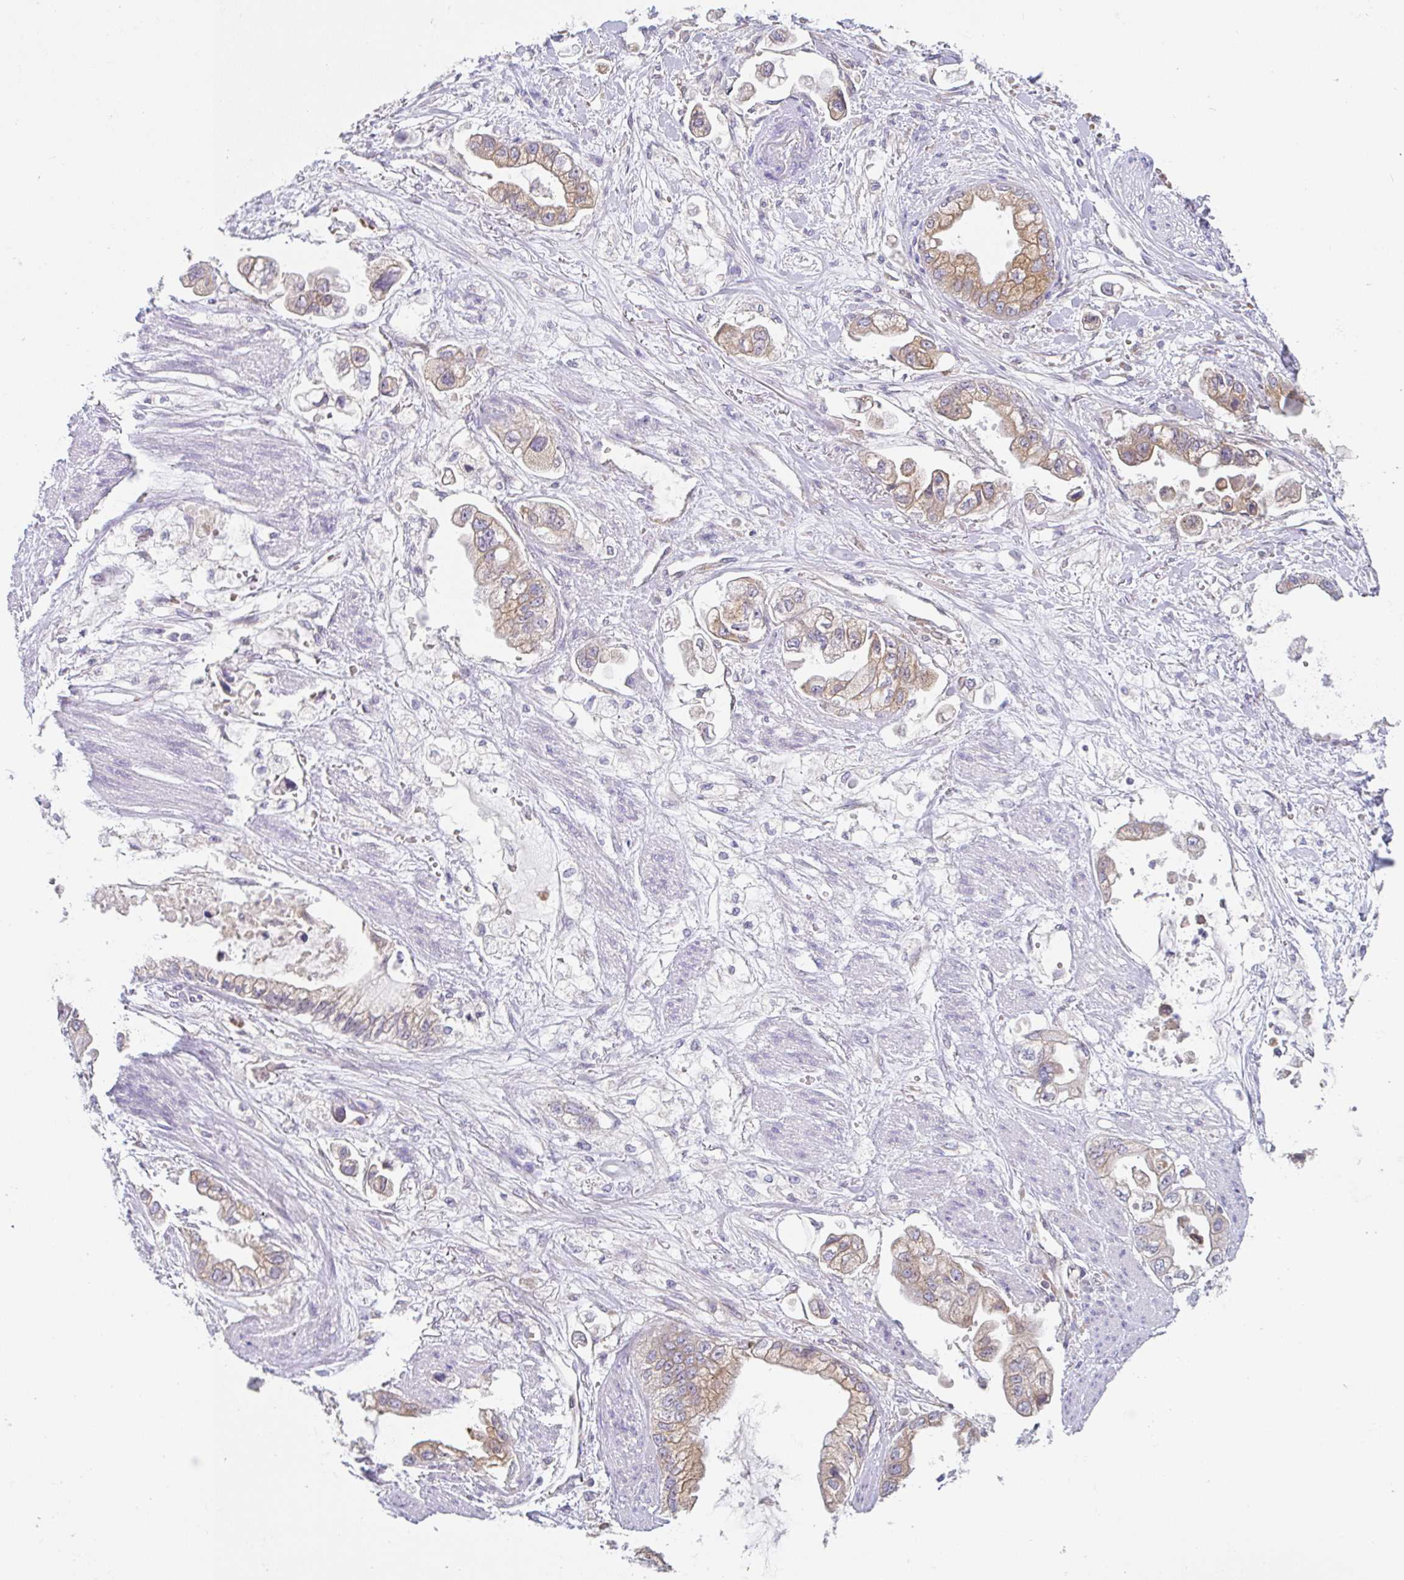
{"staining": {"intensity": "moderate", "quantity": ">75%", "location": "cytoplasmic/membranous"}, "tissue": "stomach cancer", "cell_type": "Tumor cells", "image_type": "cancer", "snomed": [{"axis": "morphology", "description": "Adenocarcinoma, NOS"}, {"axis": "topography", "description": "Stomach"}], "caption": "There is medium levels of moderate cytoplasmic/membranous positivity in tumor cells of stomach adenocarcinoma, as demonstrated by immunohistochemical staining (brown color).", "gene": "DERL2", "patient": {"sex": "male", "age": 62}}